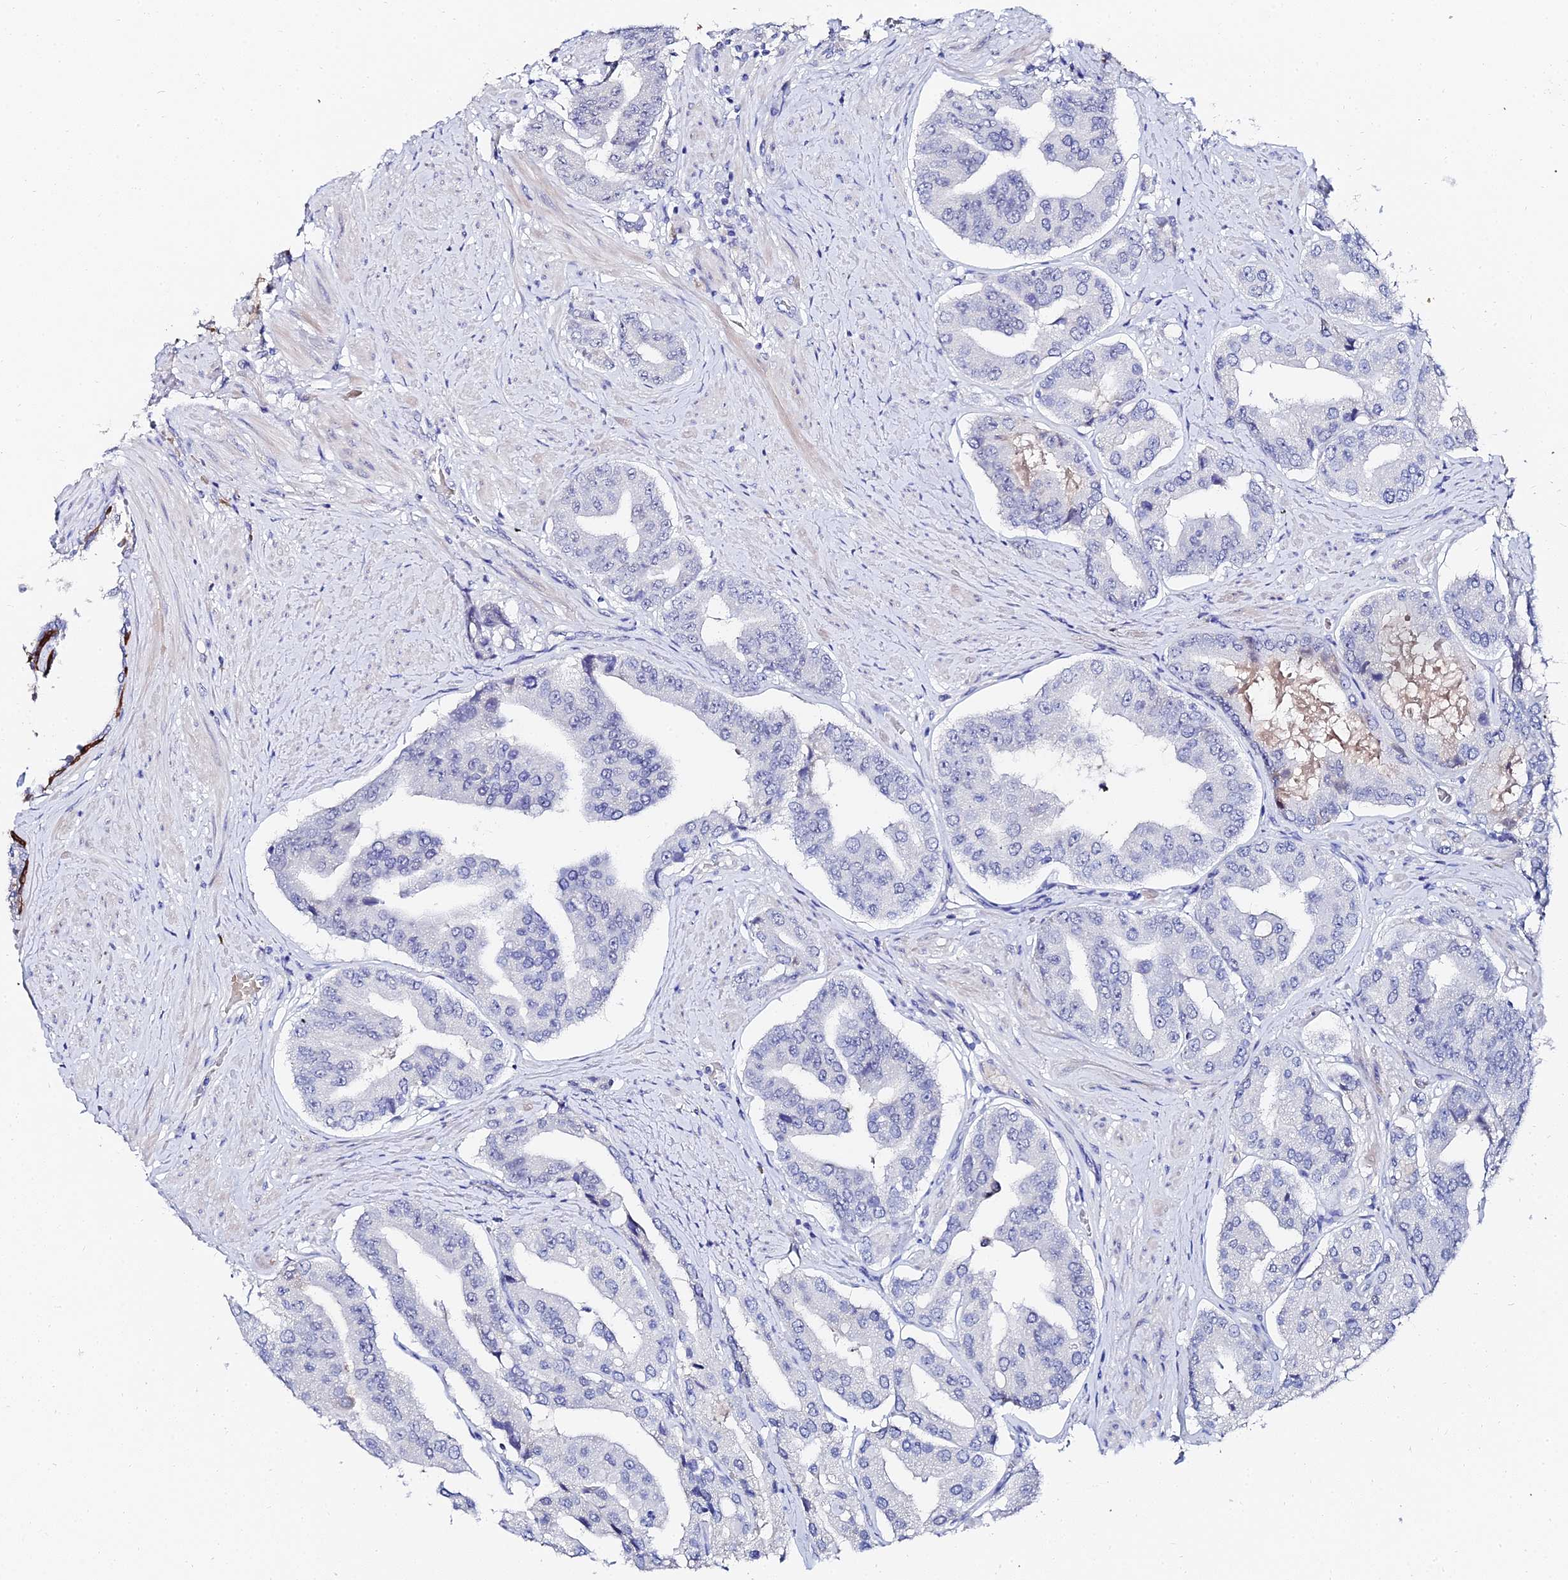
{"staining": {"intensity": "negative", "quantity": "none", "location": "none"}, "tissue": "prostate cancer", "cell_type": "Tumor cells", "image_type": "cancer", "snomed": [{"axis": "morphology", "description": "Adenocarcinoma, High grade"}, {"axis": "topography", "description": "Prostate"}], "caption": "This is a micrograph of IHC staining of prostate cancer, which shows no positivity in tumor cells.", "gene": "KRT17", "patient": {"sex": "male", "age": 63}}